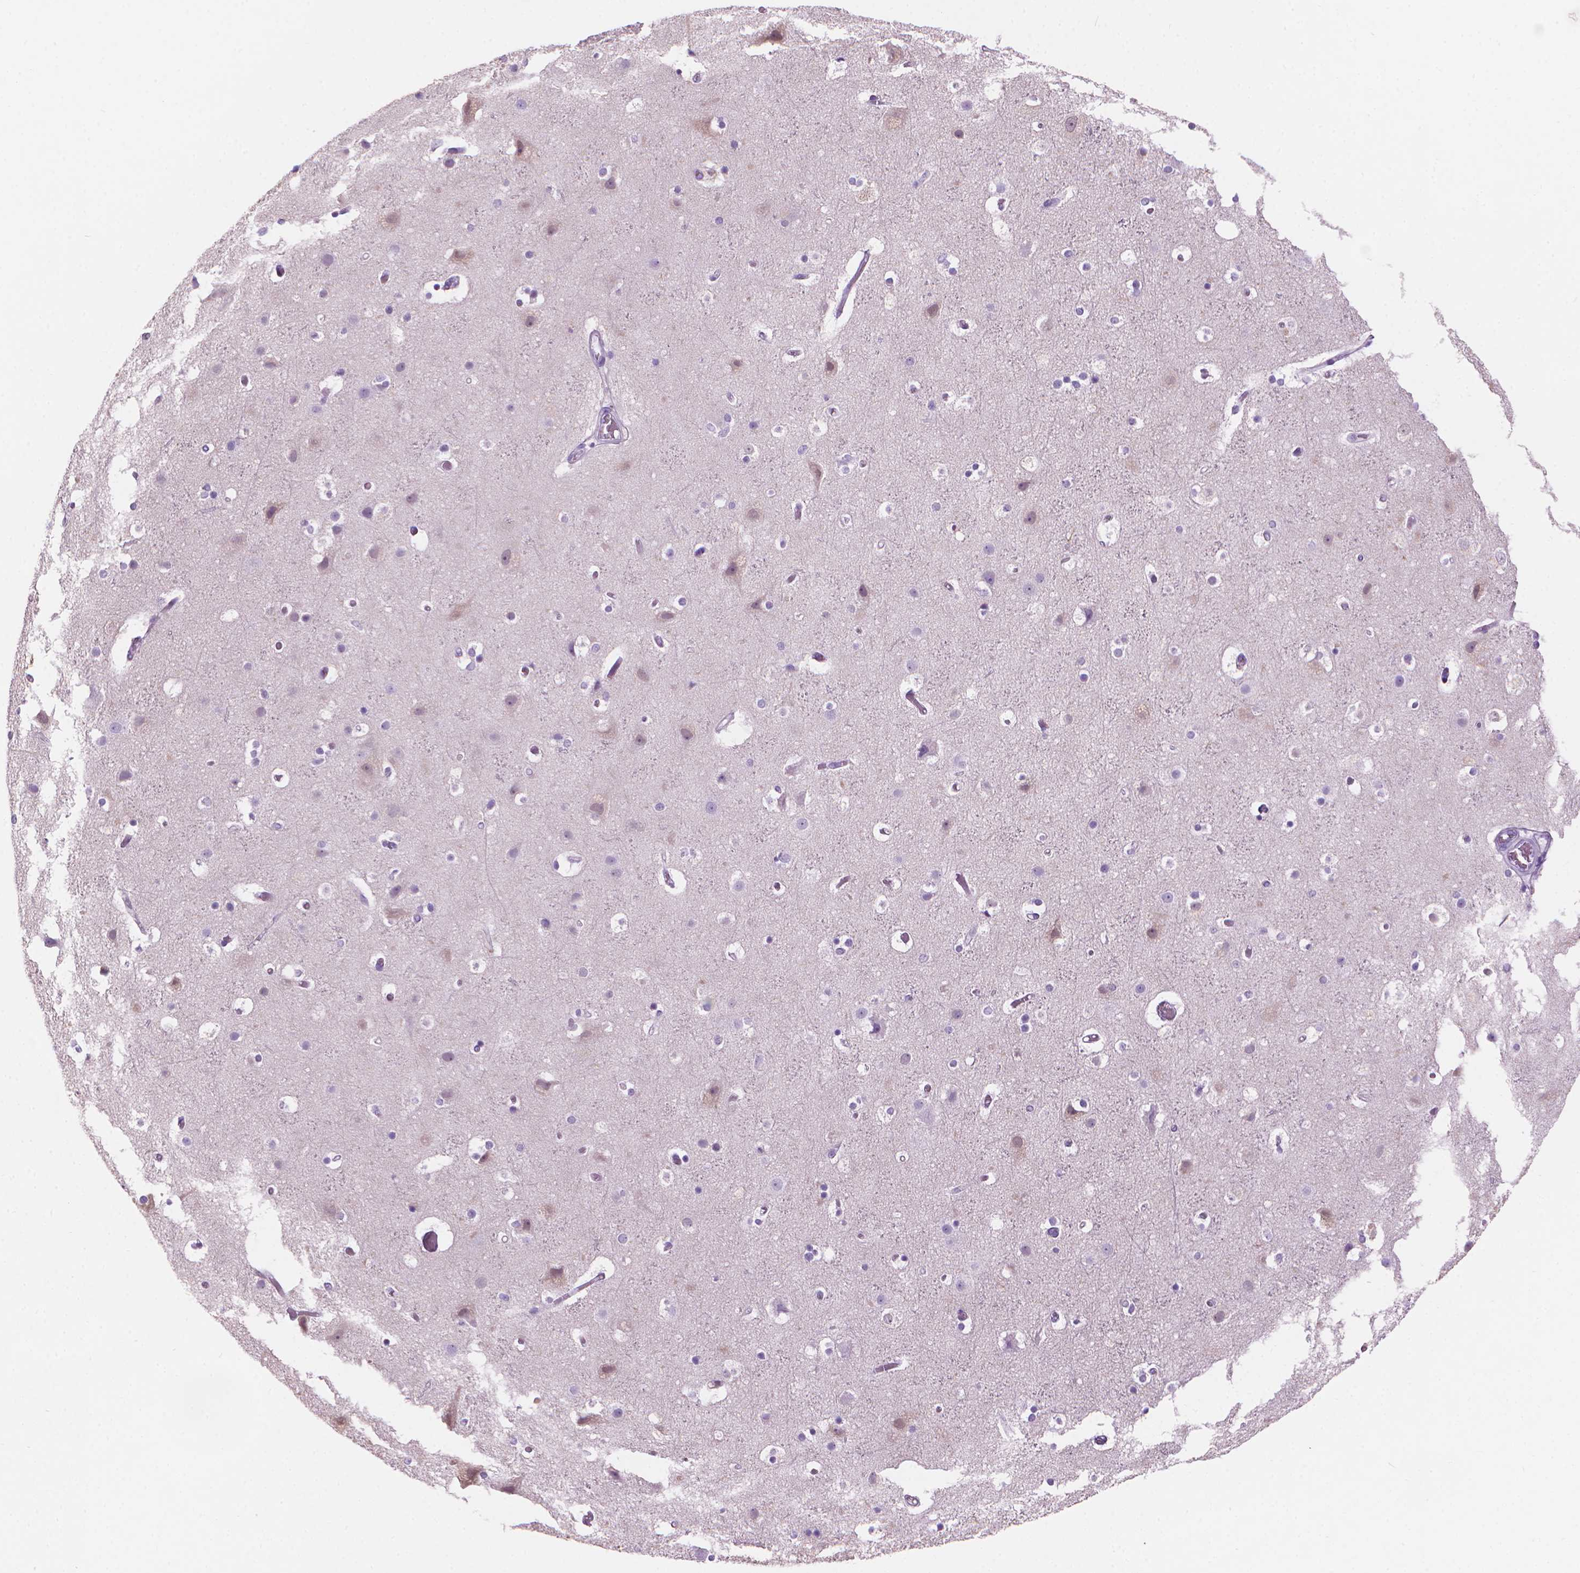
{"staining": {"intensity": "negative", "quantity": "none", "location": "none"}, "tissue": "cerebral cortex", "cell_type": "Endothelial cells", "image_type": "normal", "snomed": [{"axis": "morphology", "description": "Normal tissue, NOS"}, {"axis": "topography", "description": "Cerebral cortex"}], "caption": "DAB immunohistochemical staining of normal cerebral cortex exhibits no significant positivity in endothelial cells.", "gene": "TTC29", "patient": {"sex": "female", "age": 52}}